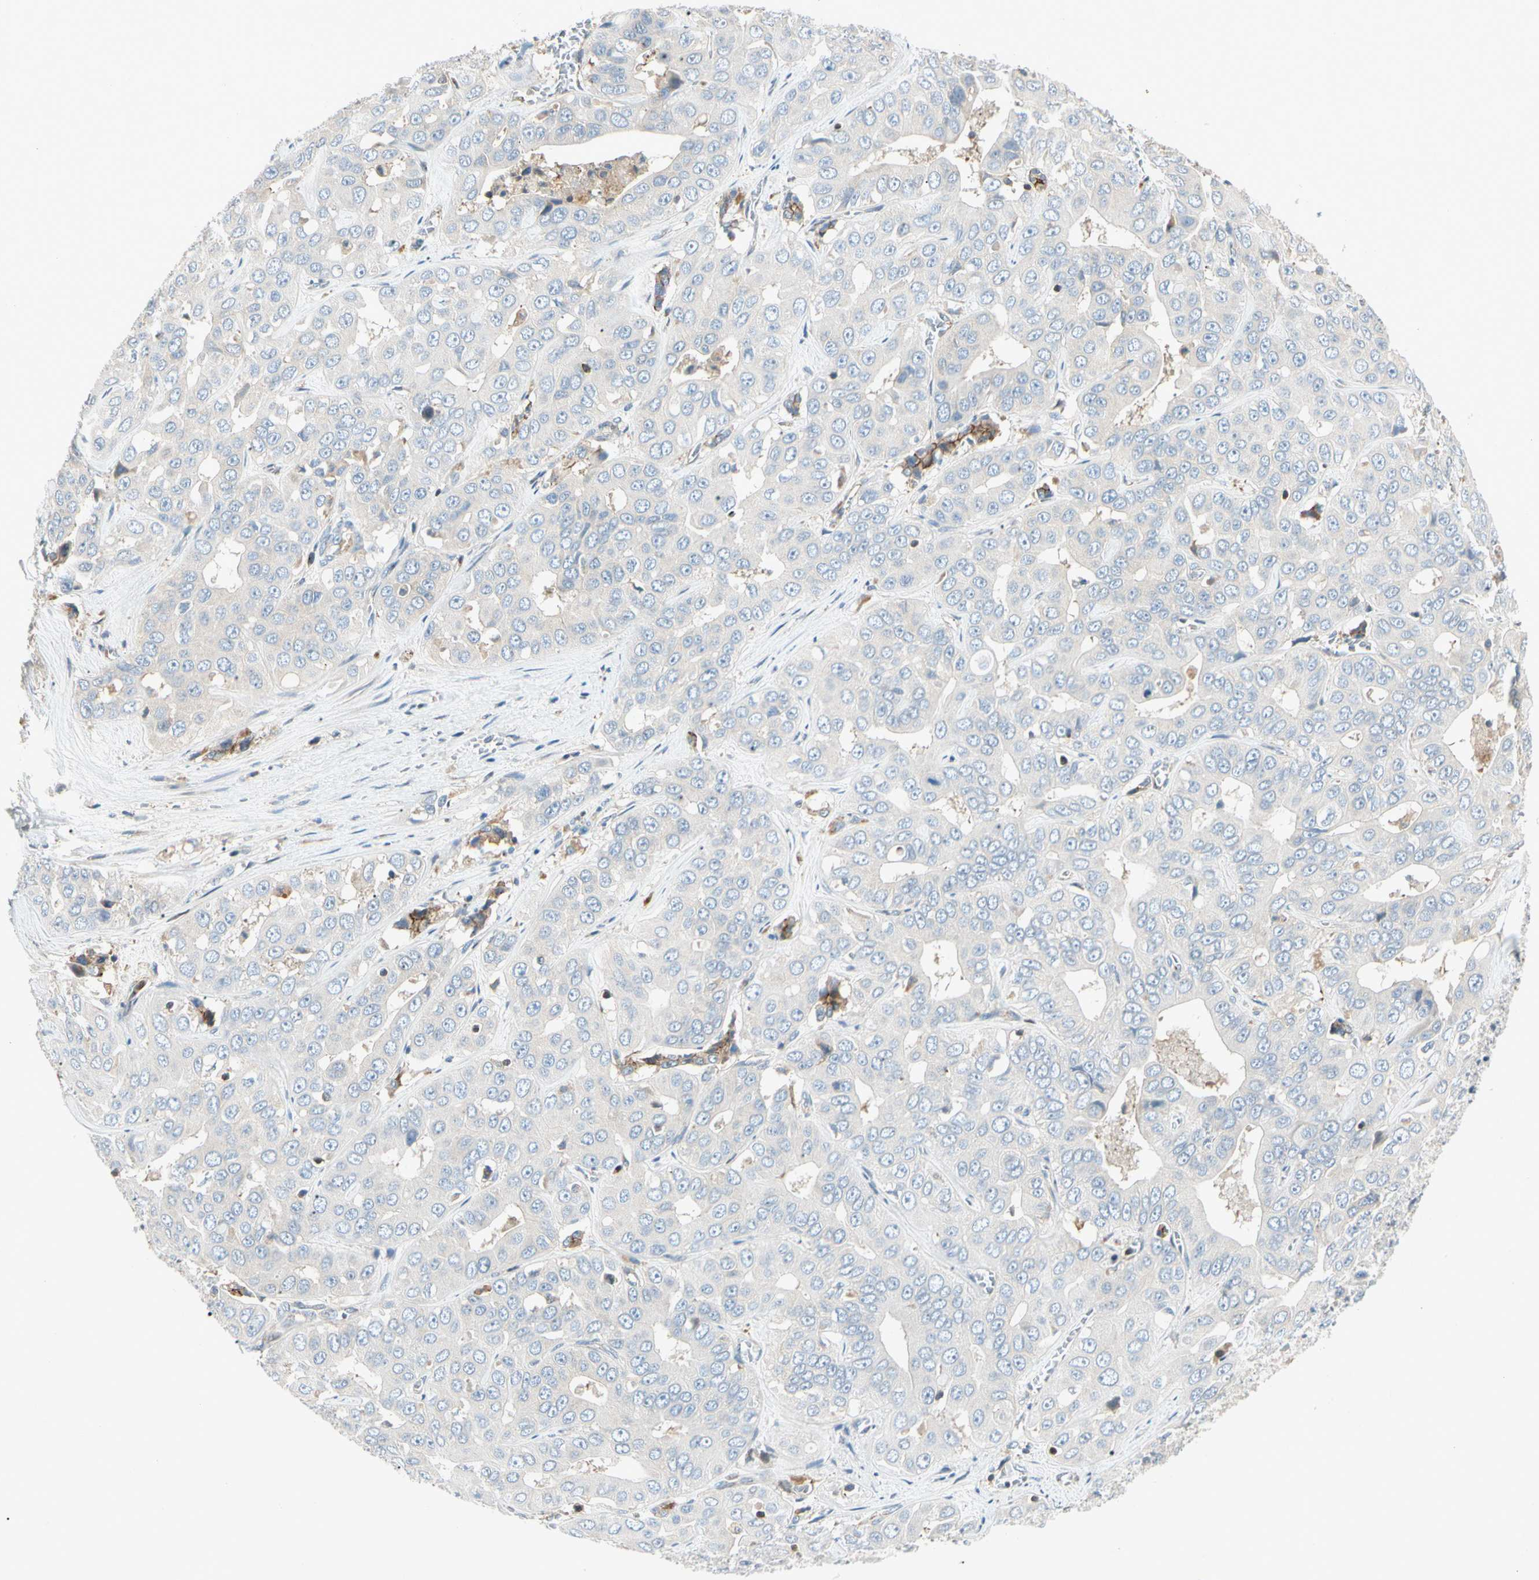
{"staining": {"intensity": "negative", "quantity": "none", "location": "none"}, "tissue": "liver cancer", "cell_type": "Tumor cells", "image_type": "cancer", "snomed": [{"axis": "morphology", "description": "Cholangiocarcinoma"}, {"axis": "topography", "description": "Liver"}], "caption": "DAB (3,3'-diaminobenzidine) immunohistochemical staining of human cholangiocarcinoma (liver) demonstrates no significant staining in tumor cells.", "gene": "CDH6", "patient": {"sex": "female", "age": 52}}